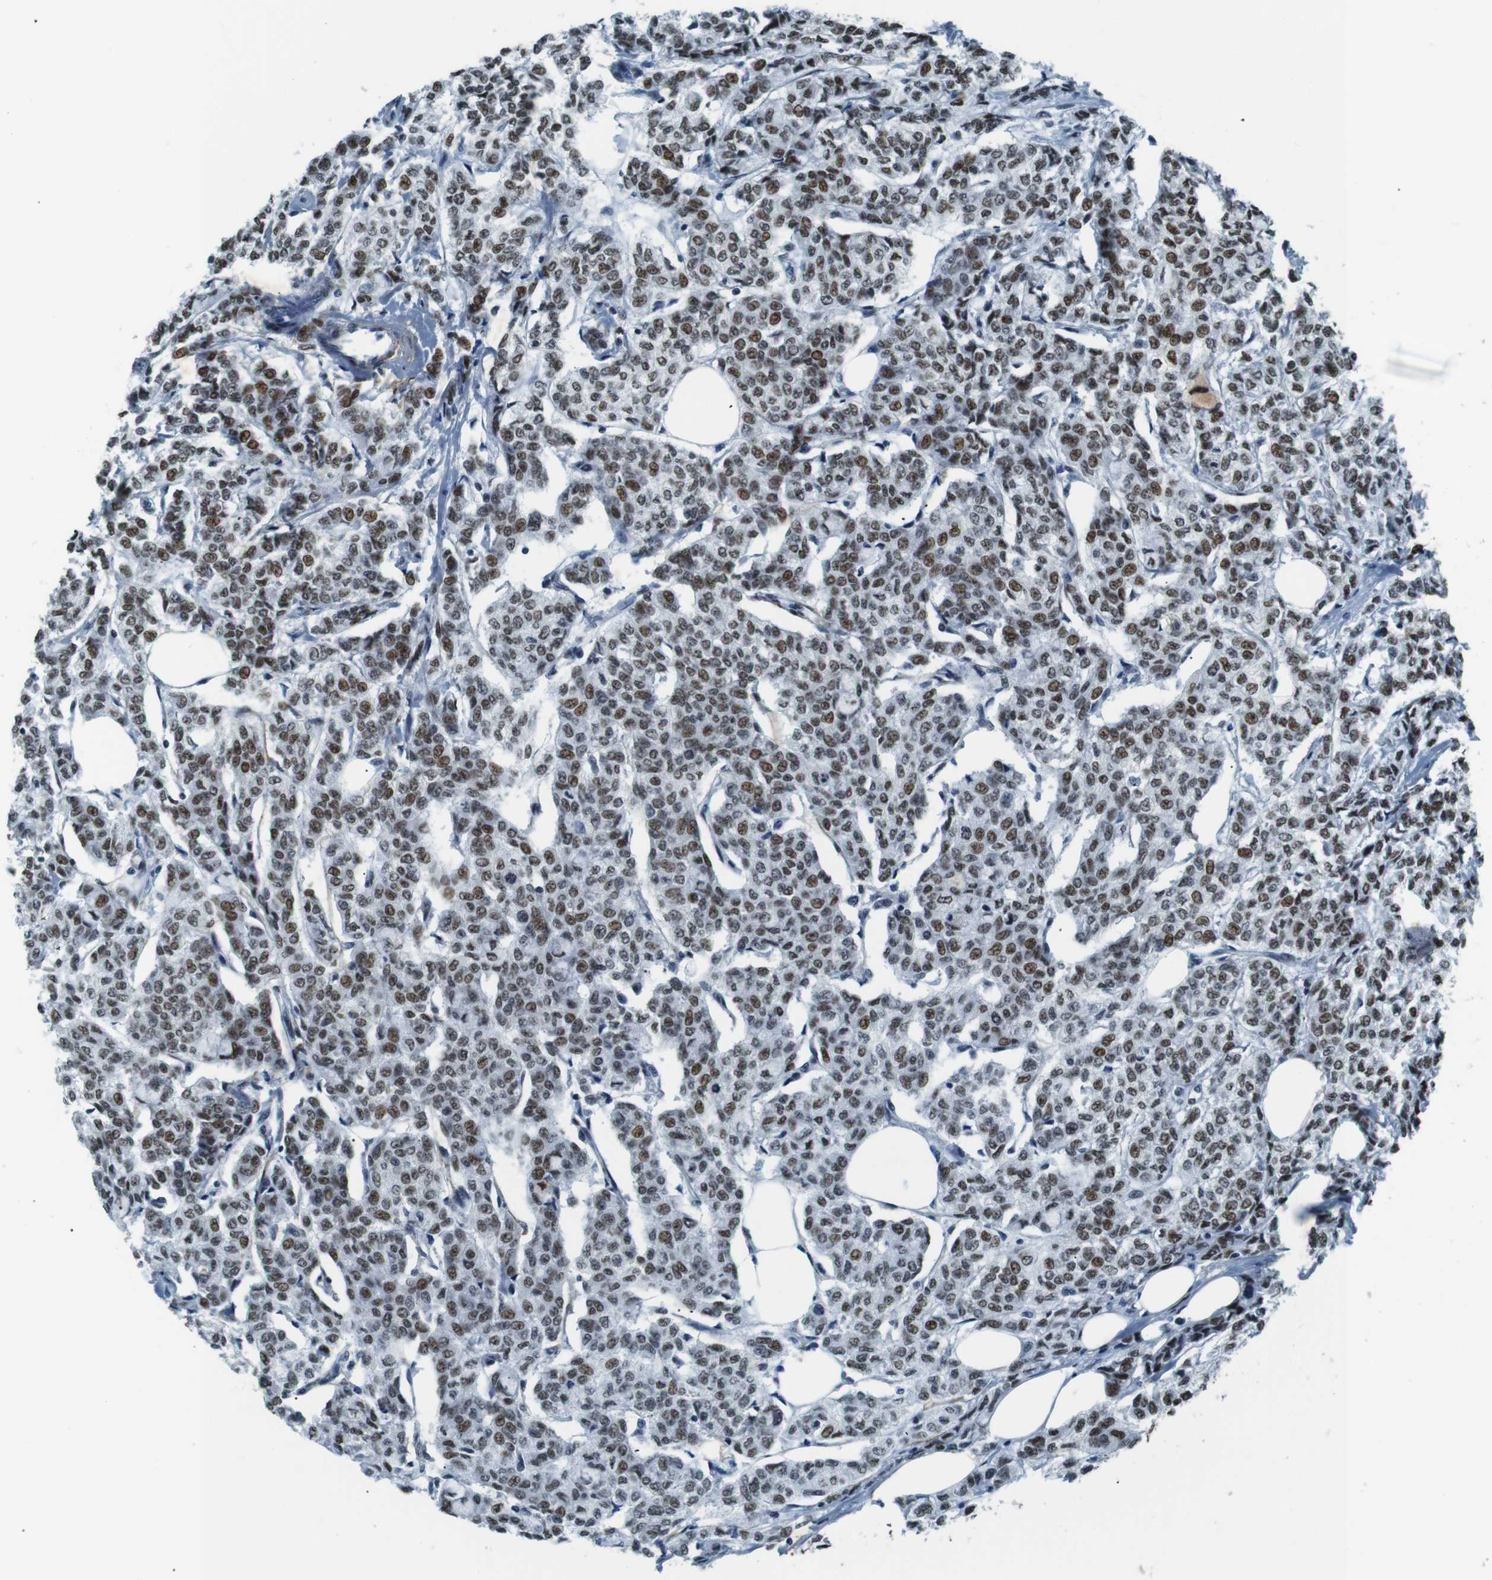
{"staining": {"intensity": "moderate", "quantity": "25%-75%", "location": "nuclear"}, "tissue": "breast cancer", "cell_type": "Tumor cells", "image_type": "cancer", "snomed": [{"axis": "morphology", "description": "Lobular carcinoma"}, {"axis": "topography", "description": "Breast"}], "caption": "Immunohistochemical staining of breast lobular carcinoma shows medium levels of moderate nuclear positivity in approximately 25%-75% of tumor cells.", "gene": "HEXIM1", "patient": {"sex": "female", "age": 60}}